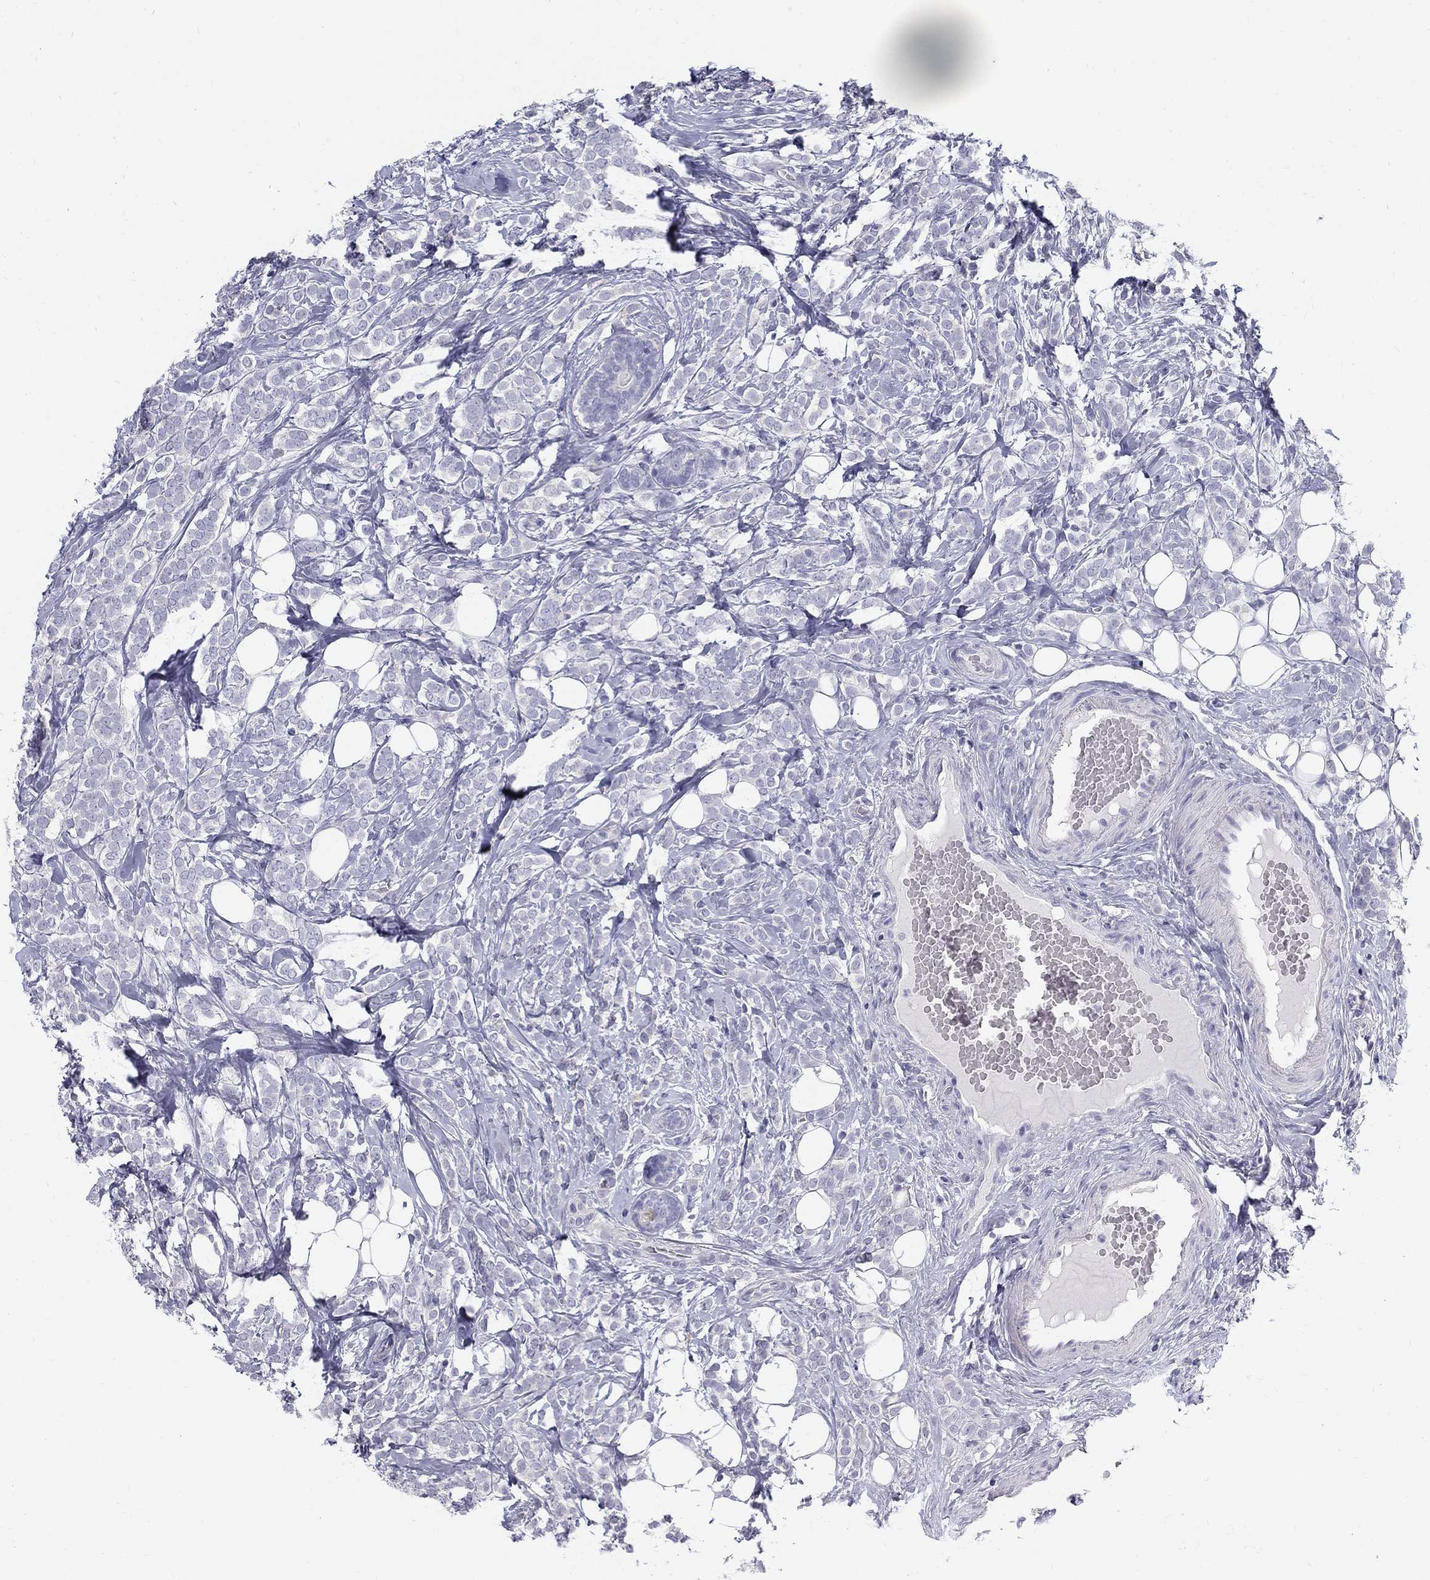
{"staining": {"intensity": "negative", "quantity": "none", "location": "none"}, "tissue": "breast cancer", "cell_type": "Tumor cells", "image_type": "cancer", "snomed": [{"axis": "morphology", "description": "Lobular carcinoma"}, {"axis": "topography", "description": "Breast"}], "caption": "This is a histopathology image of IHC staining of breast lobular carcinoma, which shows no expression in tumor cells.", "gene": "MAGEB6", "patient": {"sex": "female", "age": 49}}